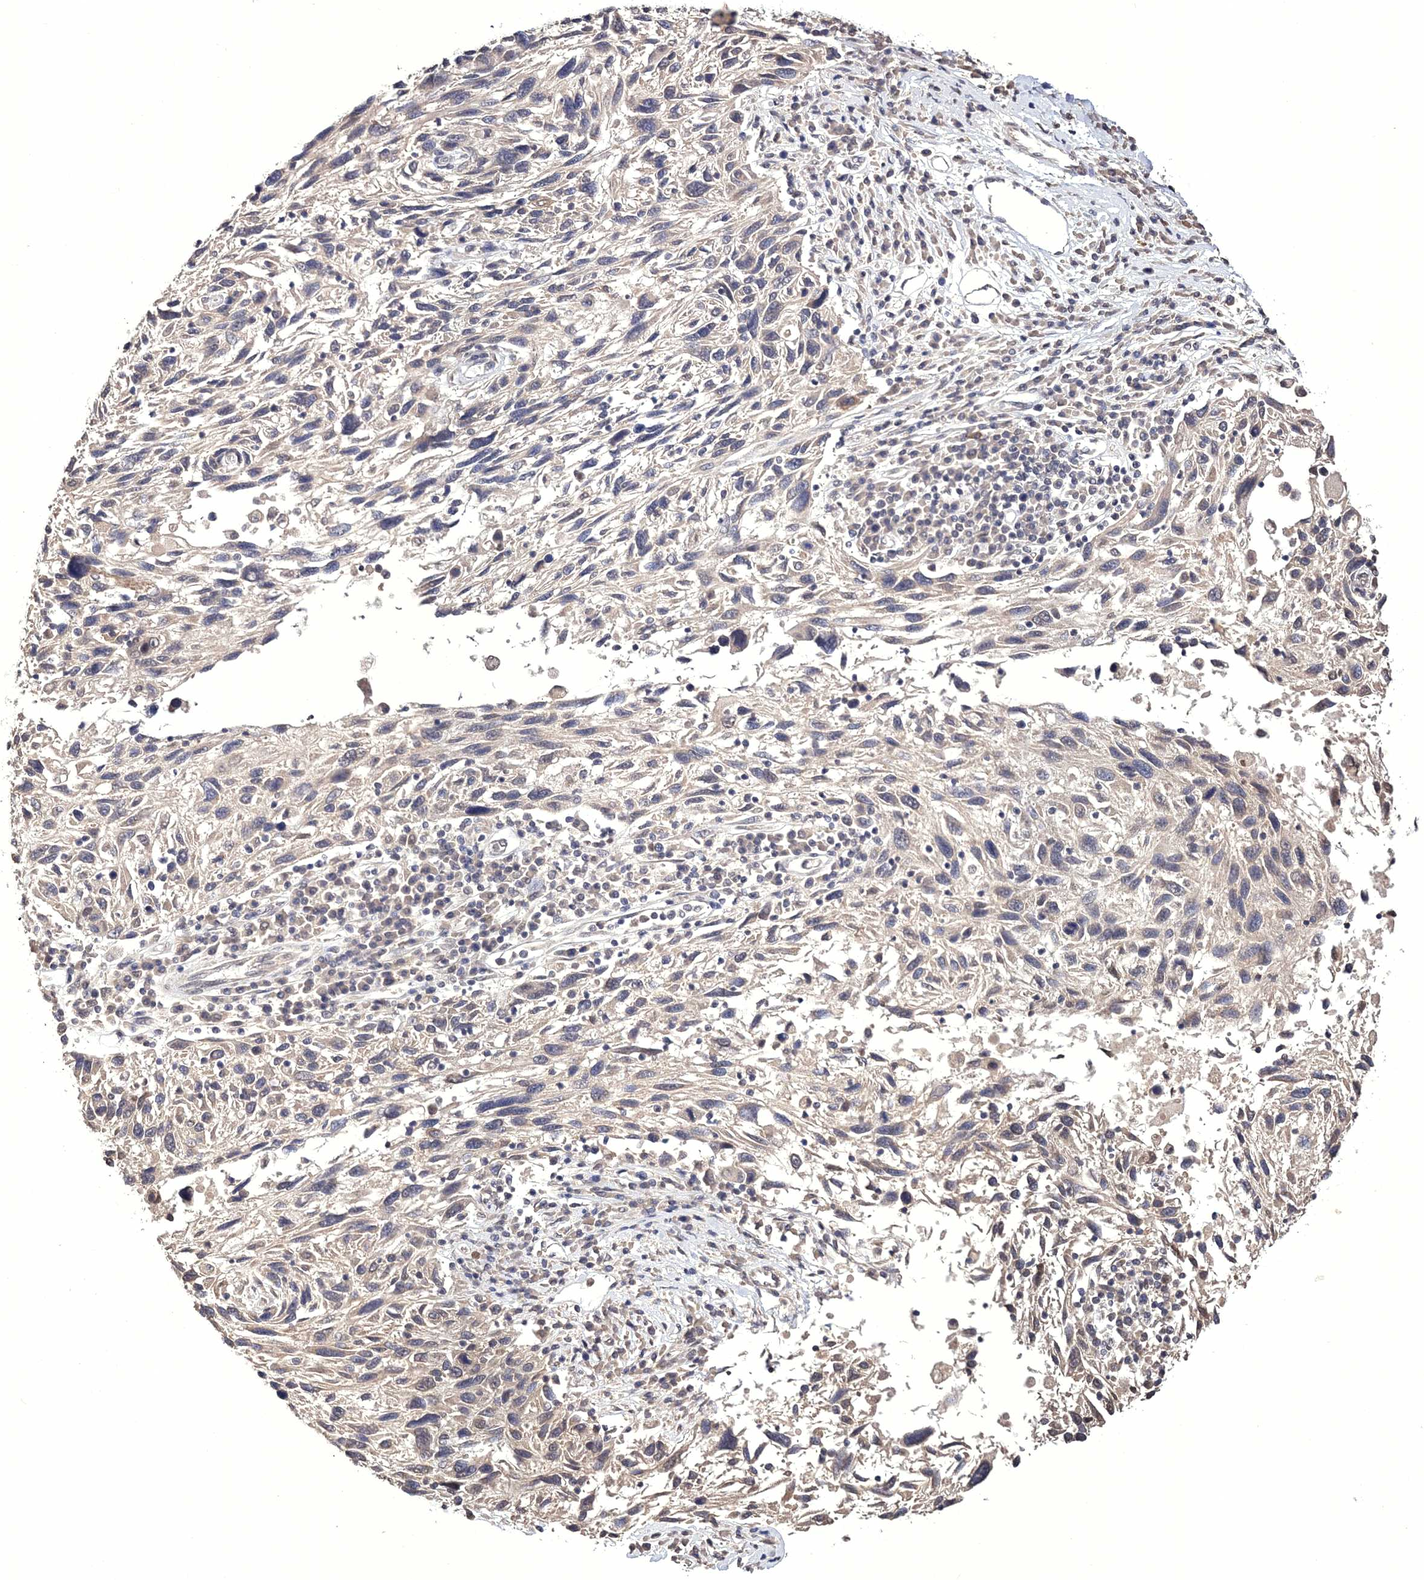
{"staining": {"intensity": "negative", "quantity": "none", "location": "none"}, "tissue": "melanoma", "cell_type": "Tumor cells", "image_type": "cancer", "snomed": [{"axis": "morphology", "description": "Malignant melanoma, NOS"}, {"axis": "topography", "description": "Skin"}], "caption": "DAB (3,3'-diaminobenzidine) immunohistochemical staining of melanoma shows no significant staining in tumor cells.", "gene": "GPN1", "patient": {"sex": "male", "age": 53}}